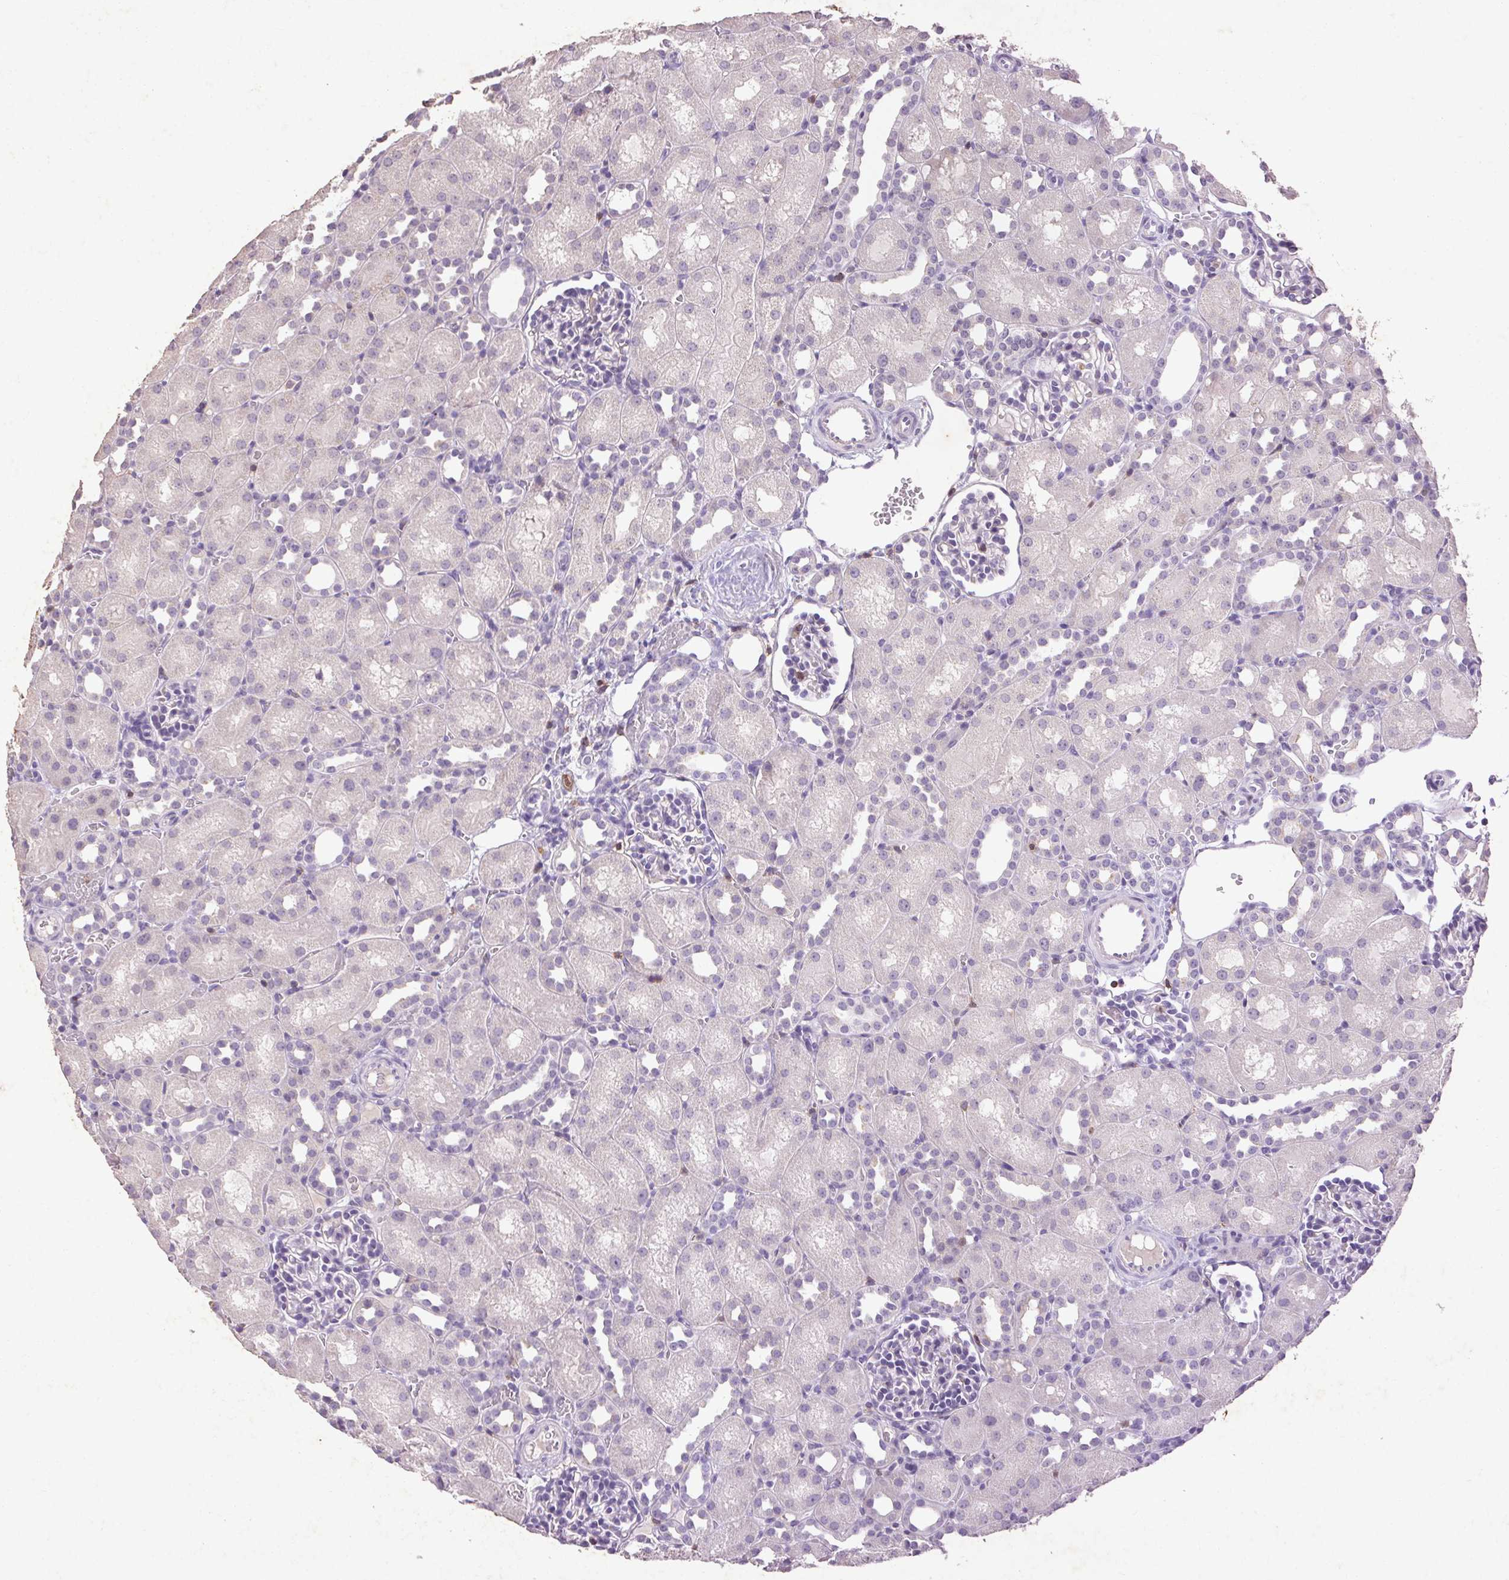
{"staining": {"intensity": "negative", "quantity": "none", "location": "none"}, "tissue": "kidney", "cell_type": "Cells in glomeruli", "image_type": "normal", "snomed": [{"axis": "morphology", "description": "Normal tissue, NOS"}, {"axis": "topography", "description": "Kidney"}], "caption": "The photomicrograph exhibits no significant positivity in cells in glomeruli of kidney. The staining is performed using DAB brown chromogen with nuclei counter-stained in using hematoxylin.", "gene": "FNDC7", "patient": {"sex": "male", "age": 1}}